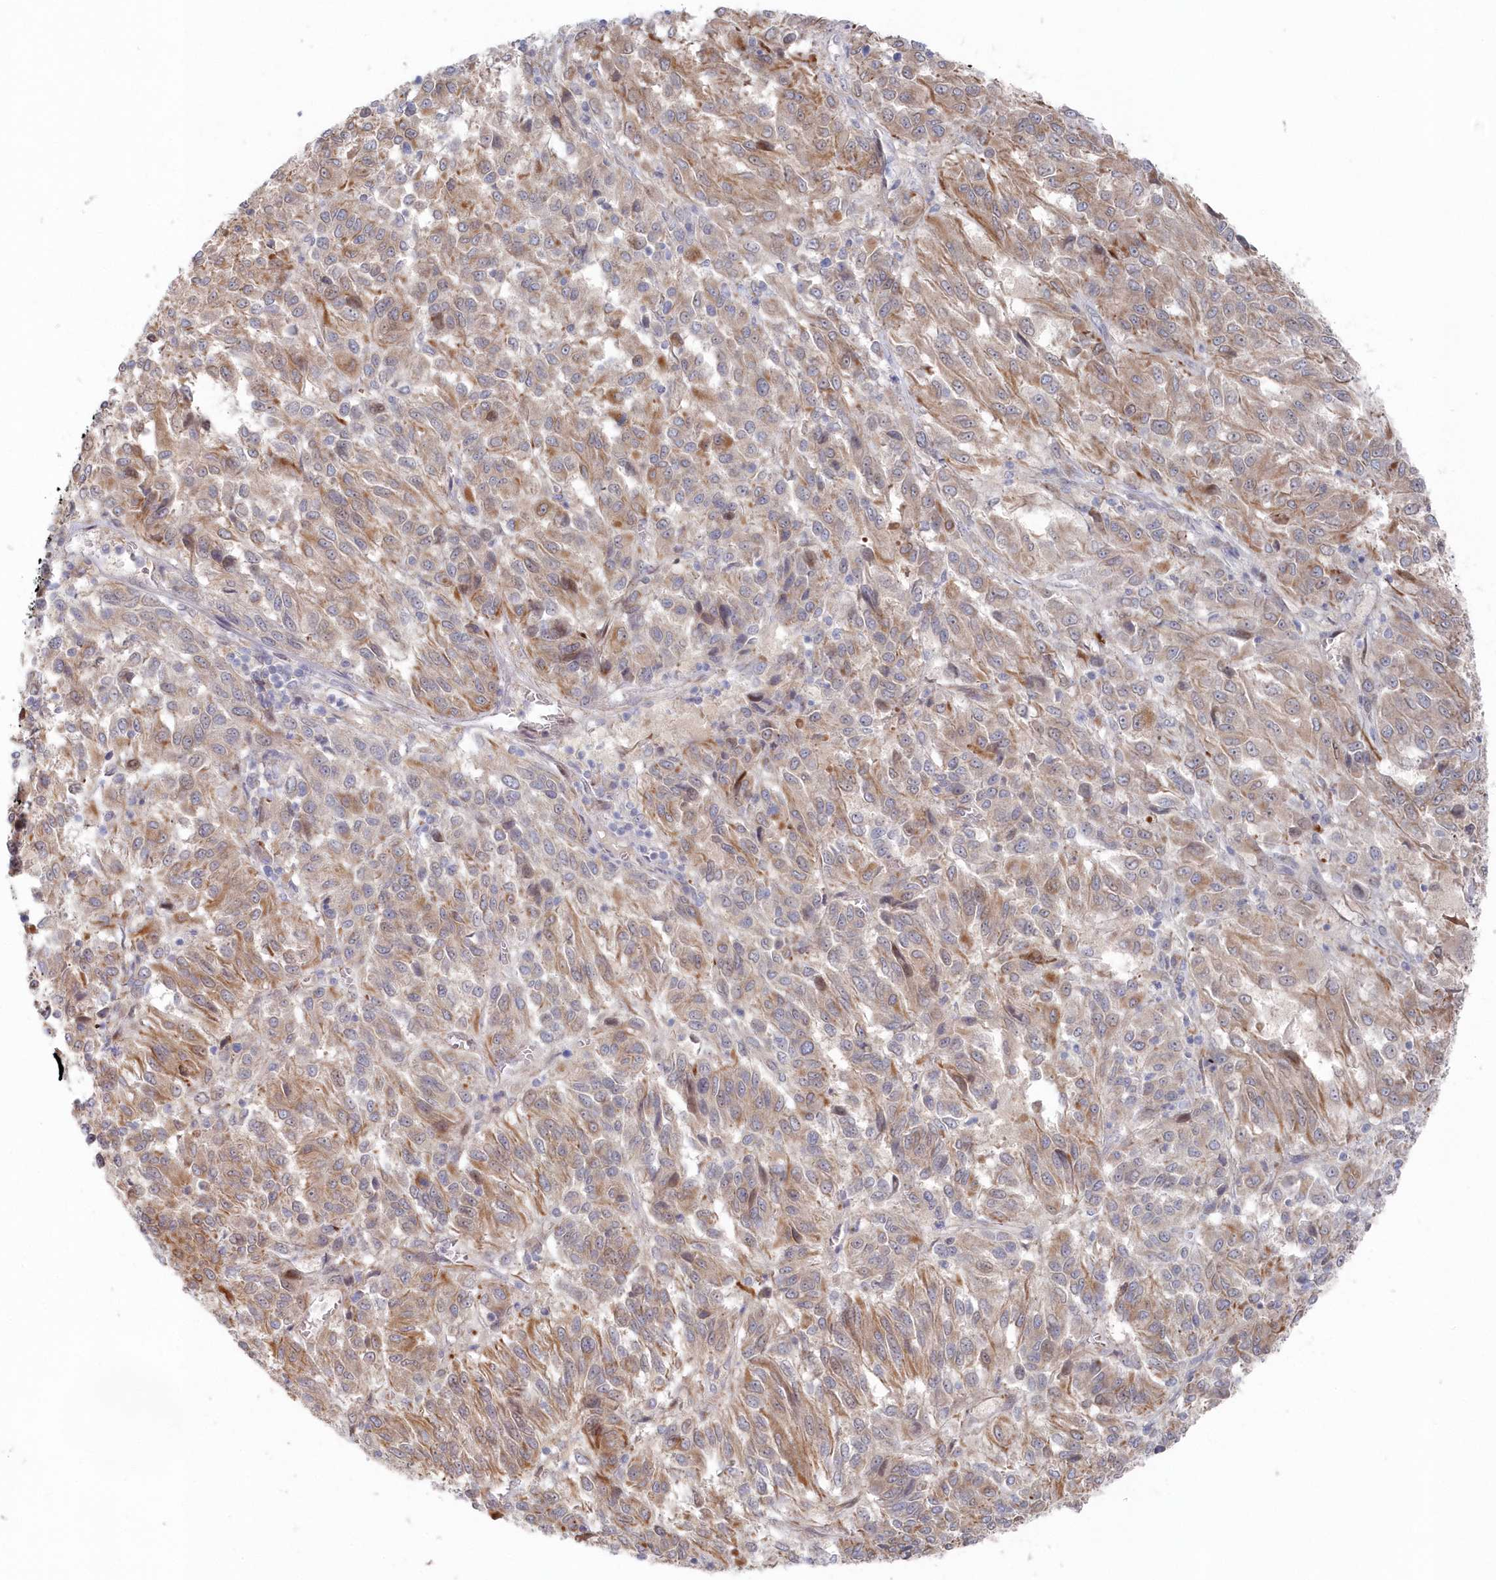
{"staining": {"intensity": "weak", "quantity": ">75%", "location": "cytoplasmic/membranous"}, "tissue": "melanoma", "cell_type": "Tumor cells", "image_type": "cancer", "snomed": [{"axis": "morphology", "description": "Malignant melanoma, Metastatic site"}, {"axis": "topography", "description": "Lung"}], "caption": "Protein expression analysis of human melanoma reveals weak cytoplasmic/membranous expression in about >75% of tumor cells.", "gene": "KIAA1586", "patient": {"sex": "male", "age": 64}}